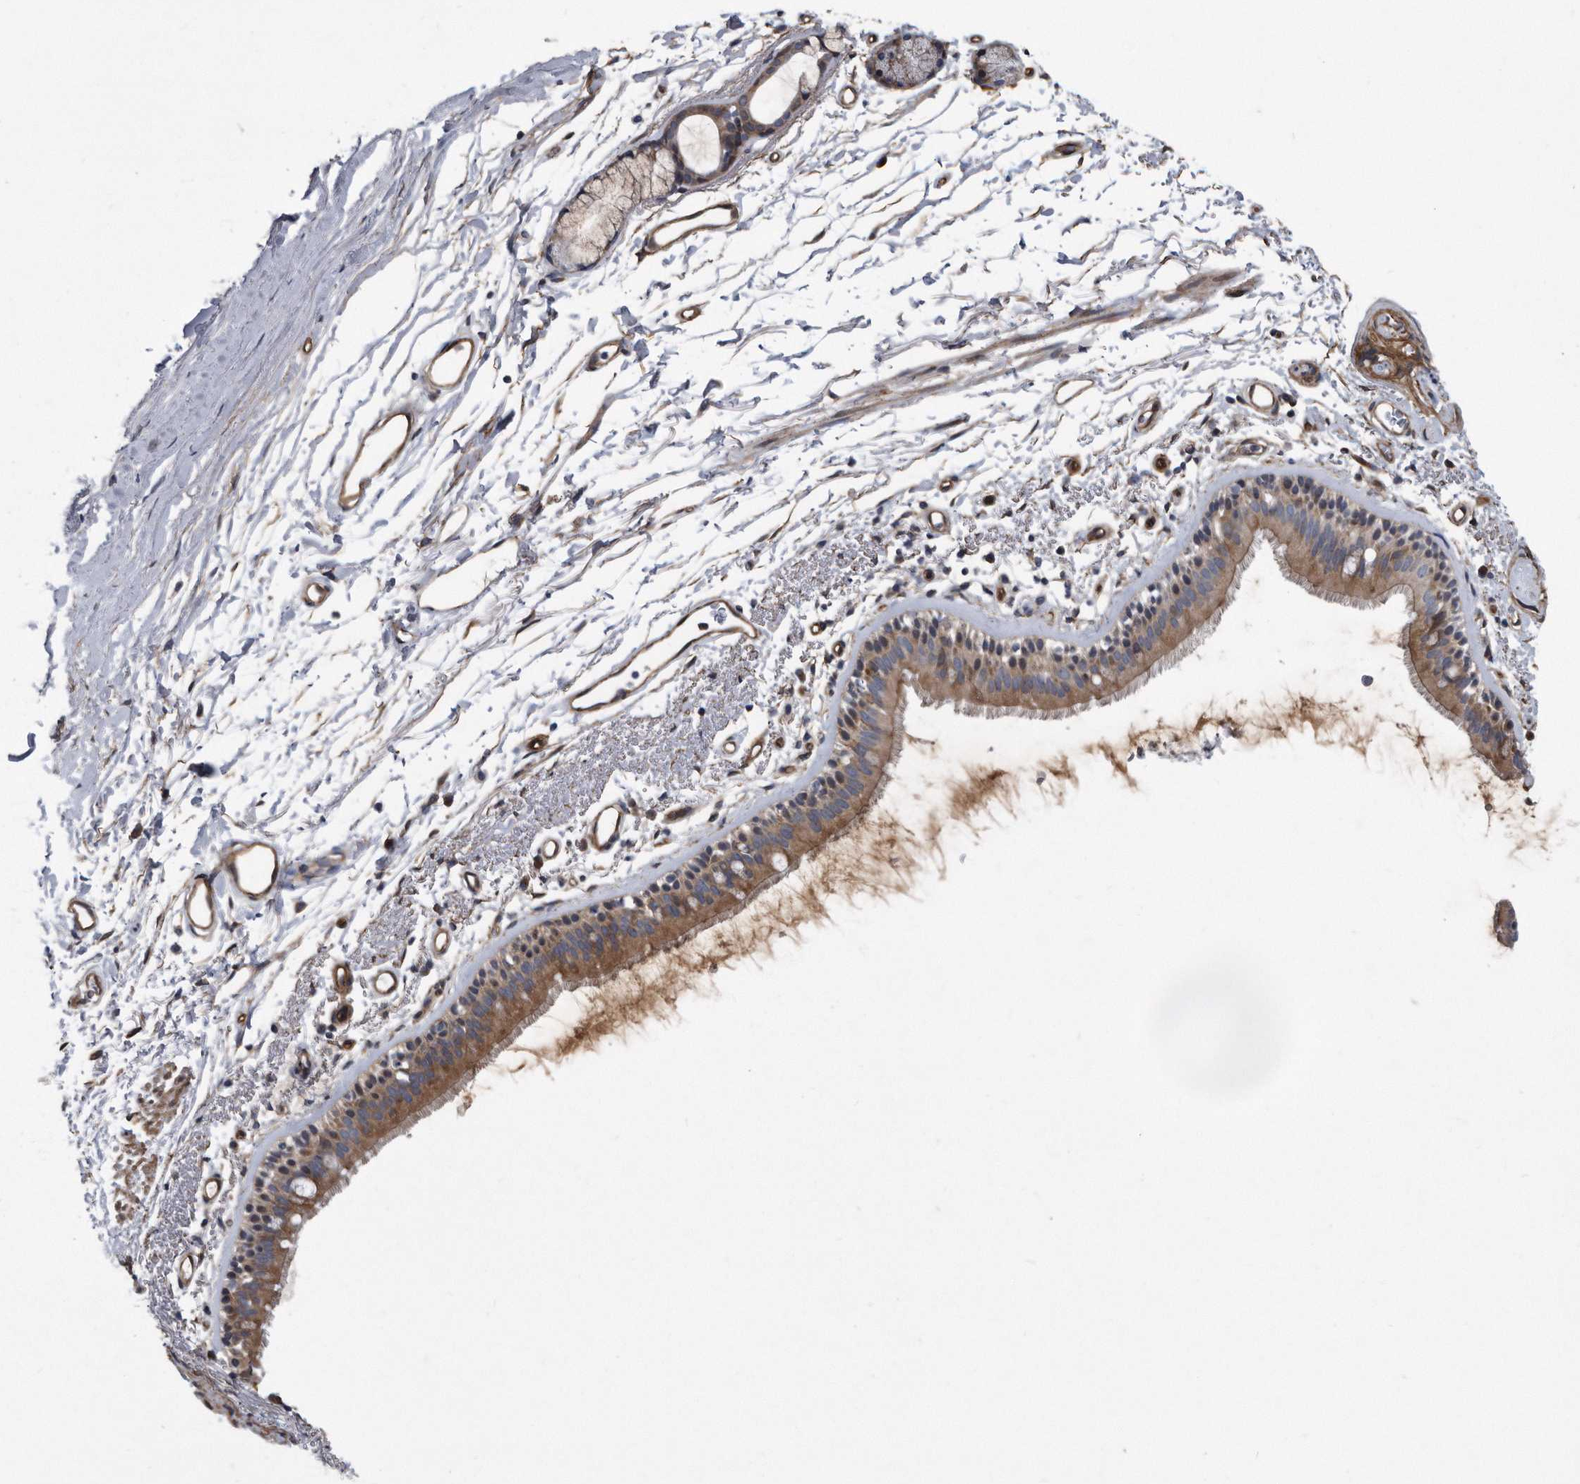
{"staining": {"intensity": "moderate", "quantity": ">75%", "location": "cytoplasmic/membranous"}, "tissue": "bronchus", "cell_type": "Respiratory epithelial cells", "image_type": "normal", "snomed": [{"axis": "morphology", "description": "Normal tissue, NOS"}, {"axis": "topography", "description": "Lymph node"}, {"axis": "topography", "description": "Bronchus"}], "caption": "A high-resolution image shows immunohistochemistry (IHC) staining of normal bronchus, which exhibits moderate cytoplasmic/membranous positivity in about >75% of respiratory epithelial cells.", "gene": "ARMCX1", "patient": {"sex": "female", "age": 70}}